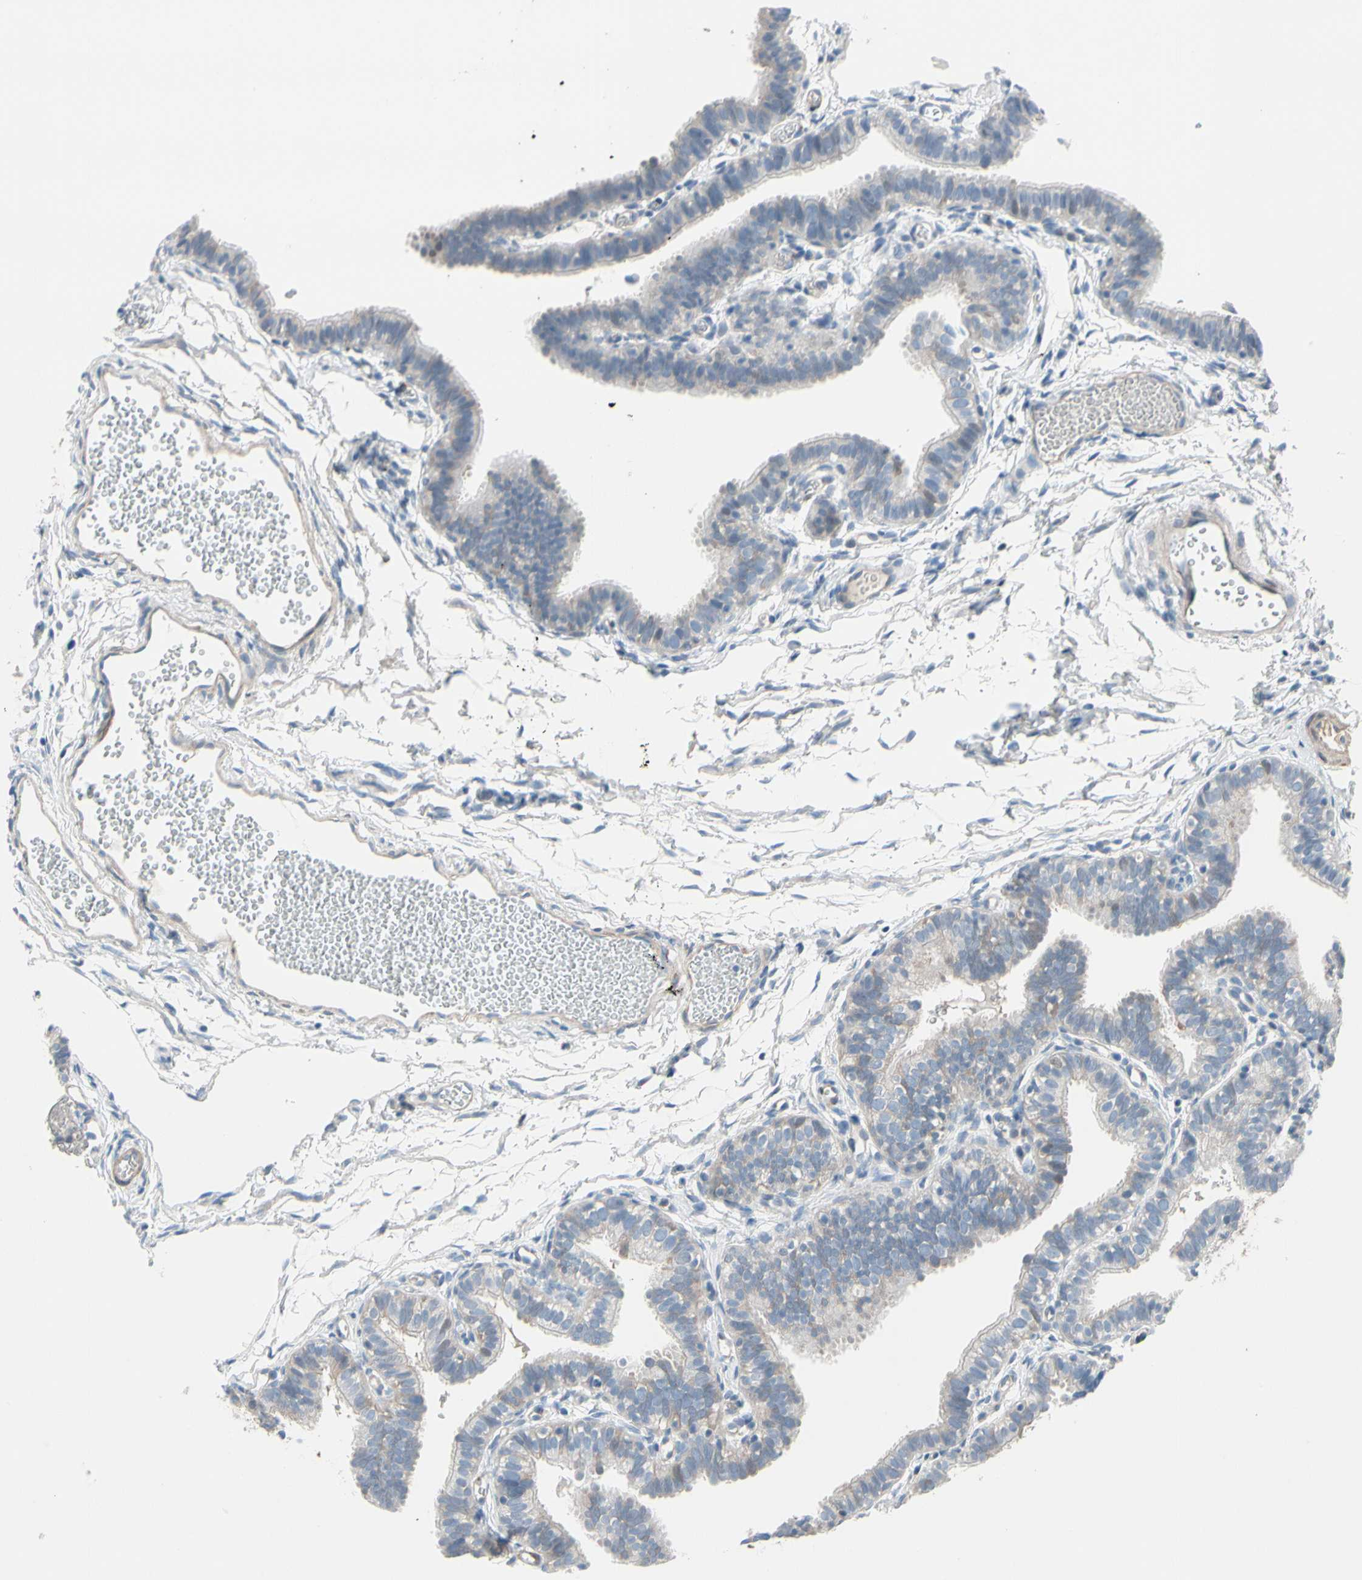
{"staining": {"intensity": "negative", "quantity": "none", "location": "none"}, "tissue": "fallopian tube", "cell_type": "Glandular cells", "image_type": "normal", "snomed": [{"axis": "morphology", "description": "Normal tissue, NOS"}, {"axis": "topography", "description": "Fallopian tube"}, {"axis": "topography", "description": "Placenta"}], "caption": "High magnification brightfield microscopy of unremarkable fallopian tube stained with DAB (brown) and counterstained with hematoxylin (blue): glandular cells show no significant positivity. (DAB IHC visualized using brightfield microscopy, high magnification).", "gene": "MAP2", "patient": {"sex": "female", "age": 34}}